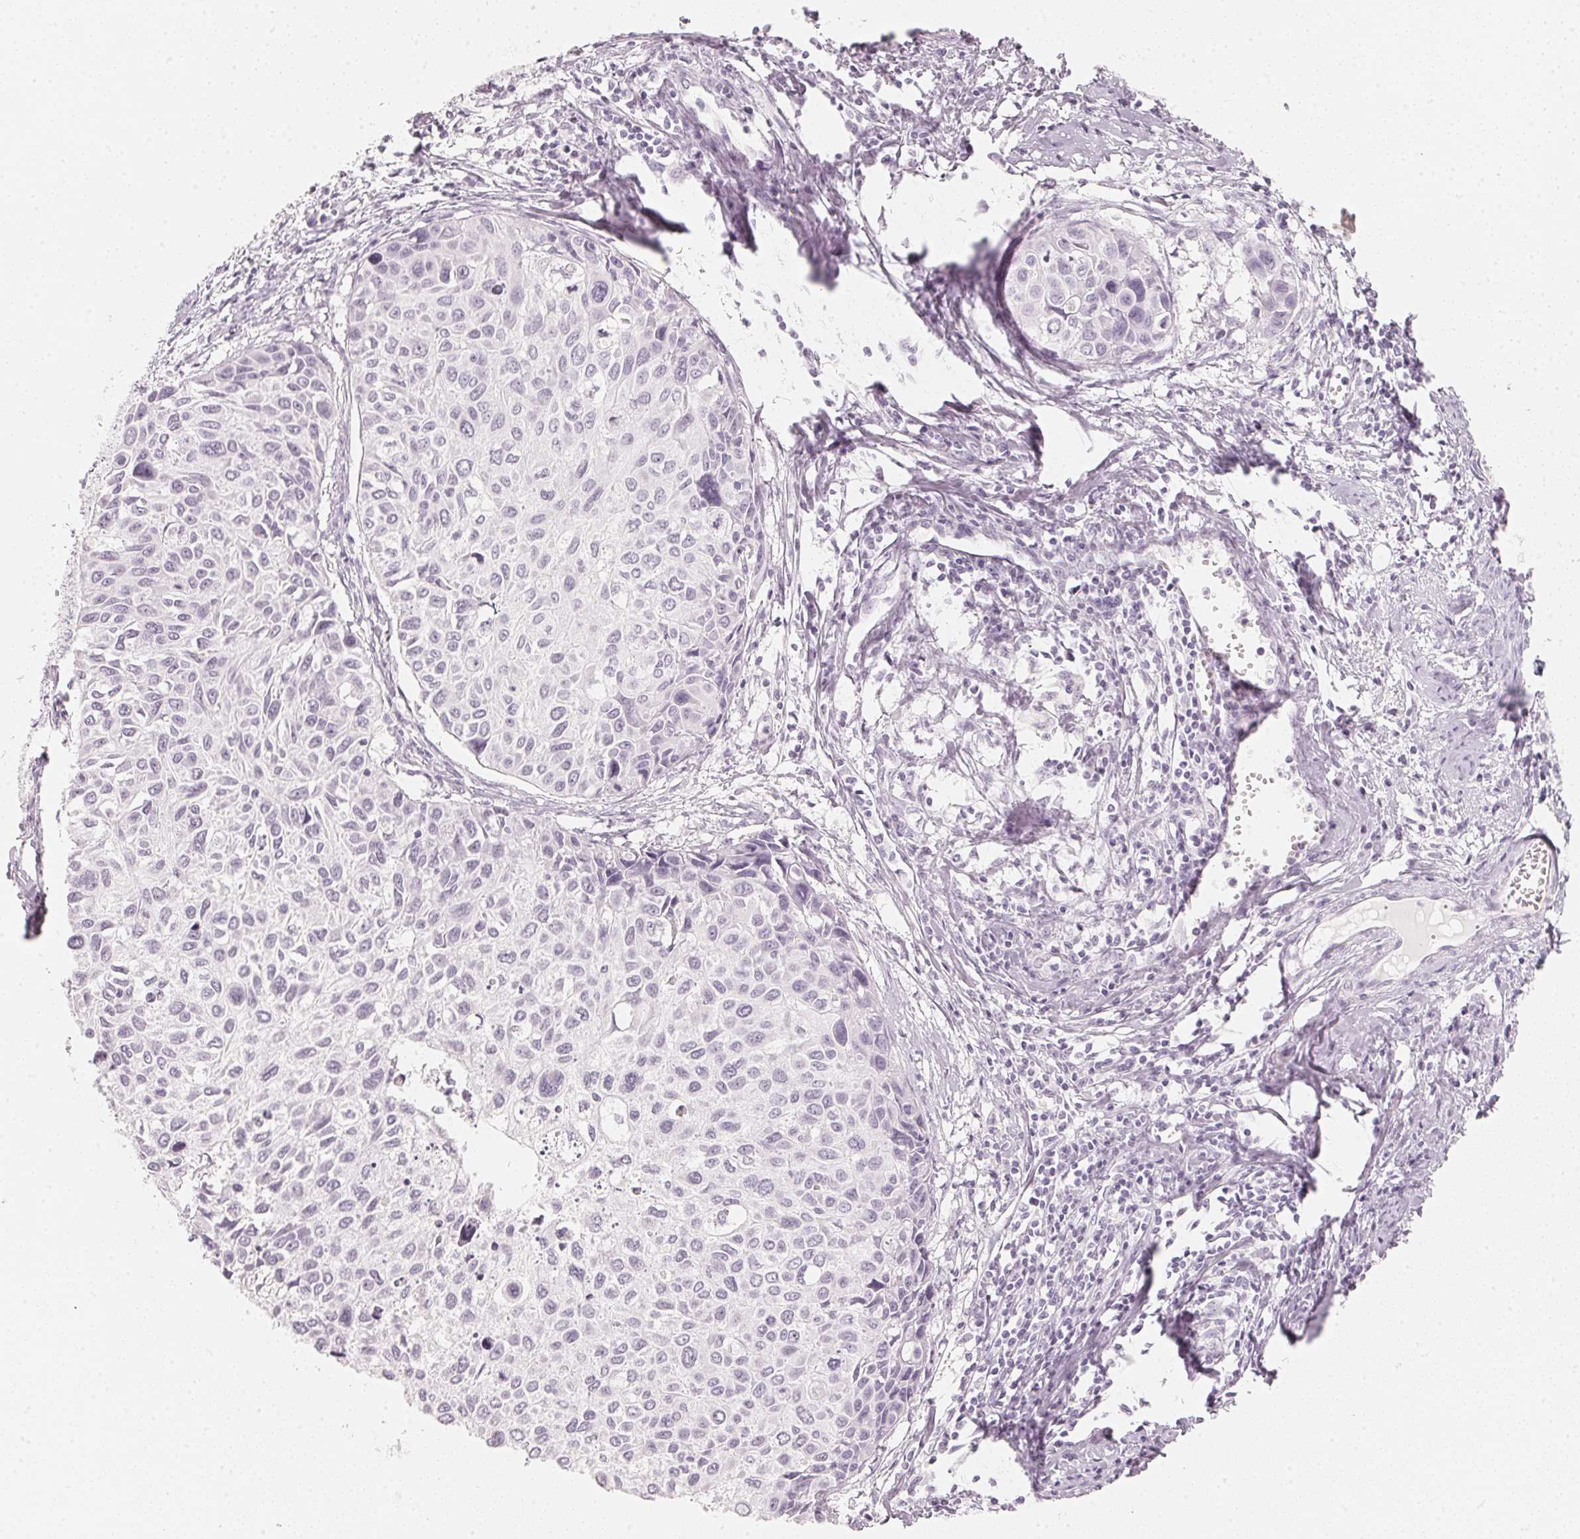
{"staining": {"intensity": "negative", "quantity": "none", "location": "none"}, "tissue": "cervical cancer", "cell_type": "Tumor cells", "image_type": "cancer", "snomed": [{"axis": "morphology", "description": "Squamous cell carcinoma, NOS"}, {"axis": "topography", "description": "Cervix"}], "caption": "The histopathology image reveals no significant expression in tumor cells of squamous cell carcinoma (cervical).", "gene": "SLC22A8", "patient": {"sex": "female", "age": 50}}